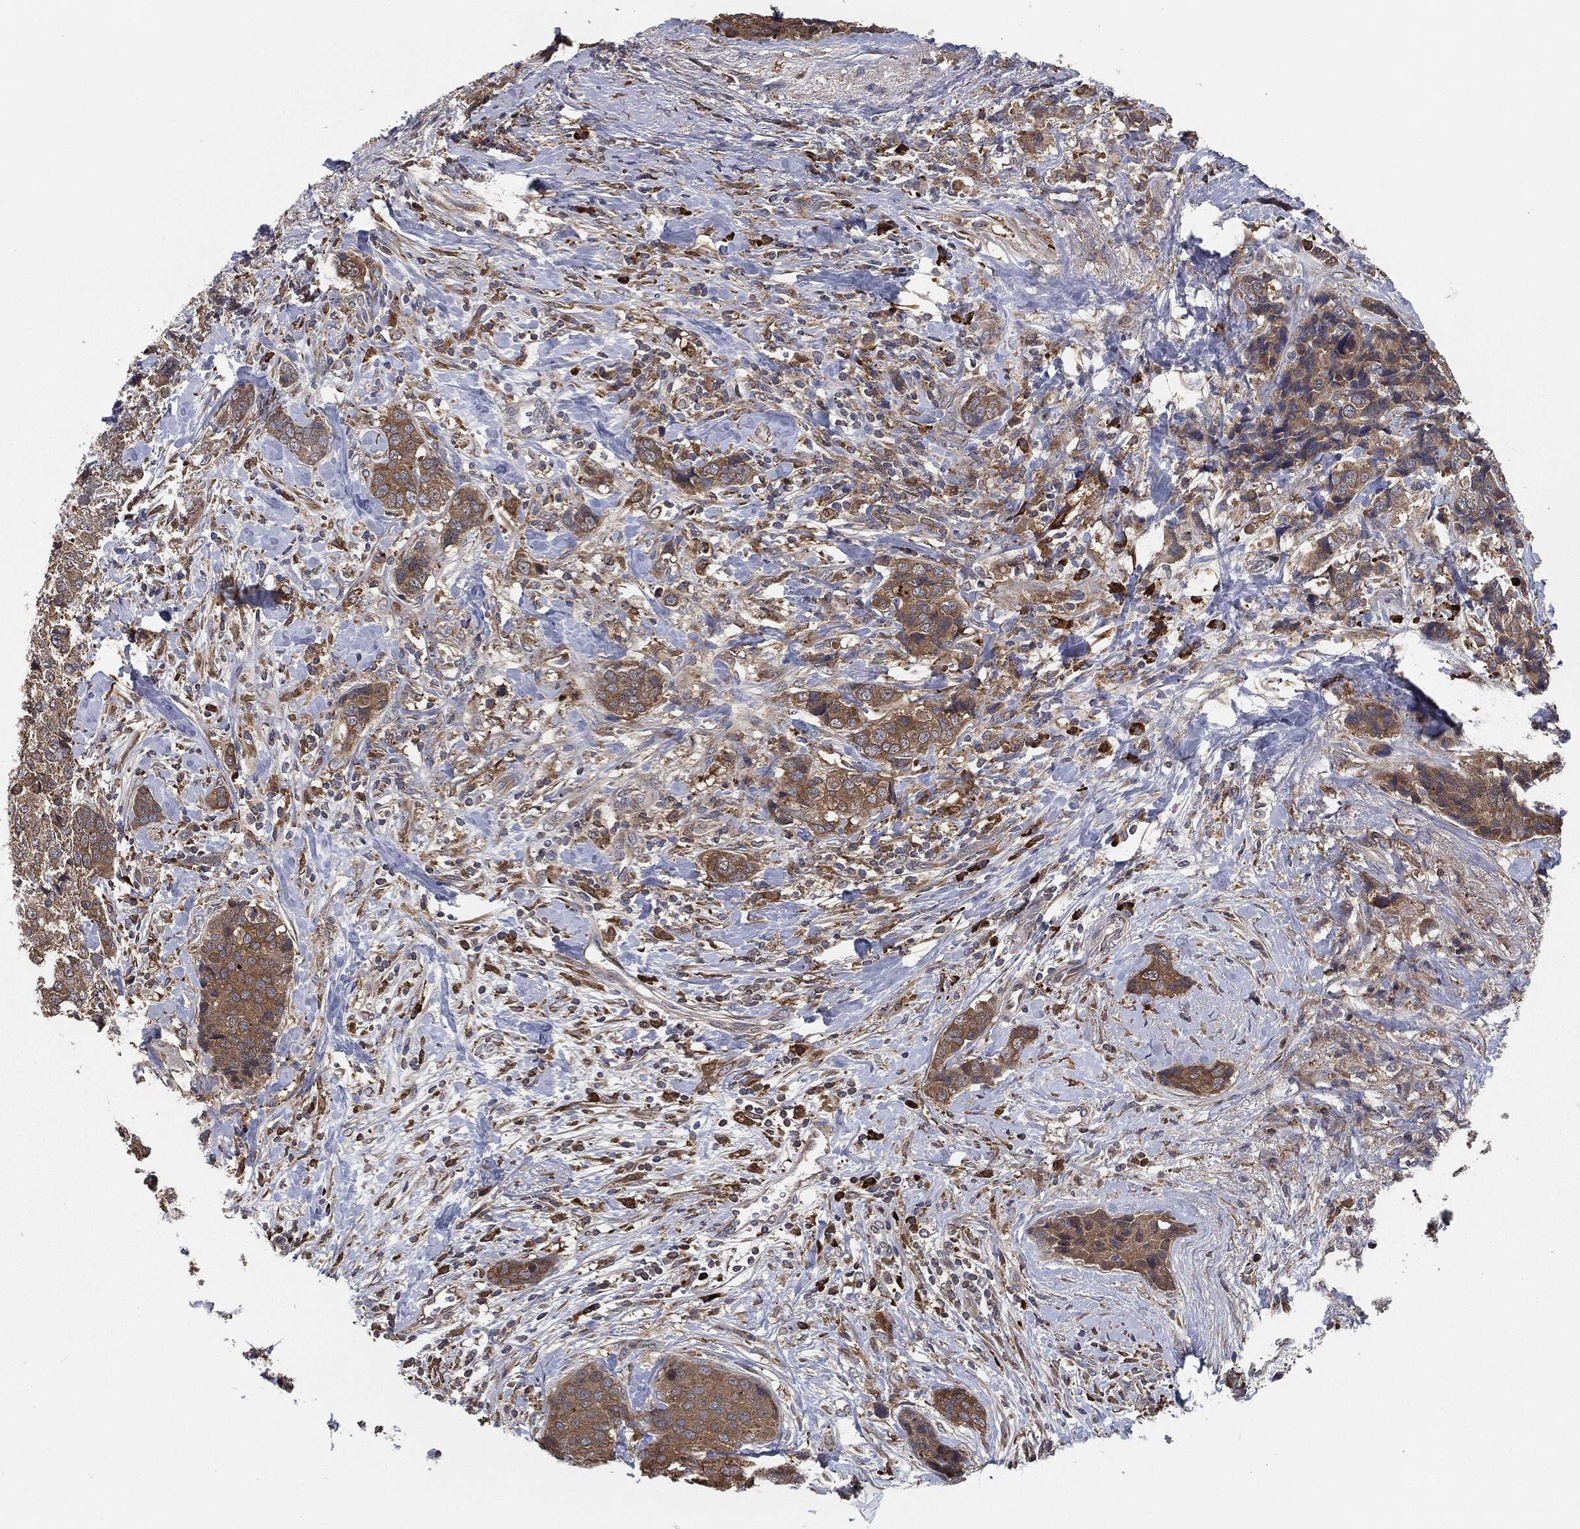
{"staining": {"intensity": "moderate", "quantity": ">75%", "location": "cytoplasmic/membranous"}, "tissue": "breast cancer", "cell_type": "Tumor cells", "image_type": "cancer", "snomed": [{"axis": "morphology", "description": "Lobular carcinoma"}, {"axis": "topography", "description": "Breast"}], "caption": "A histopathology image of breast cancer (lobular carcinoma) stained for a protein shows moderate cytoplasmic/membranous brown staining in tumor cells. (Stains: DAB (3,3'-diaminobenzidine) in brown, nuclei in blue, Microscopy: brightfield microscopy at high magnification).", "gene": "PRDX4", "patient": {"sex": "female", "age": 59}}